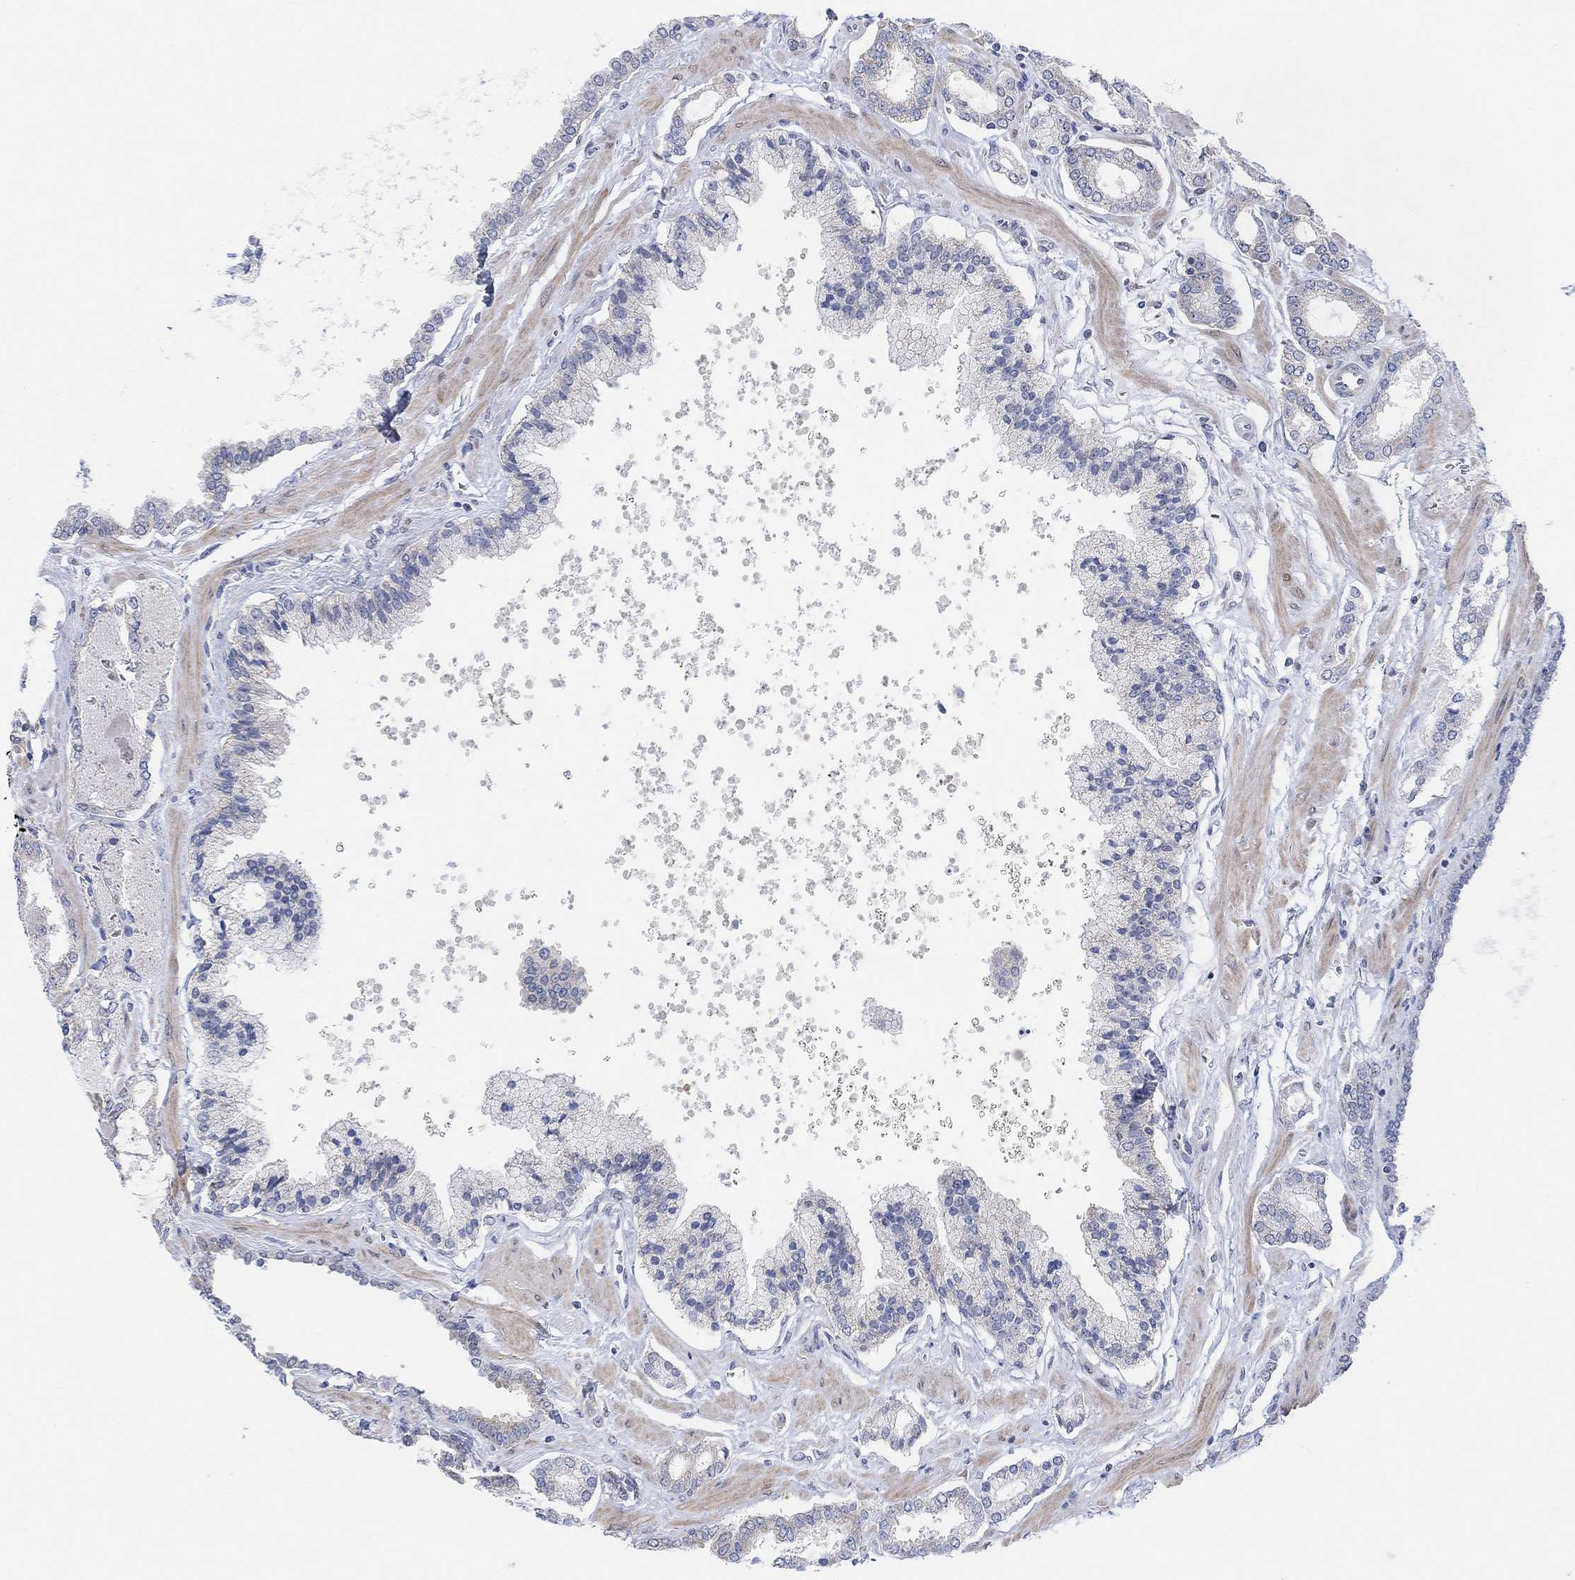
{"staining": {"intensity": "negative", "quantity": "none", "location": "none"}, "tissue": "prostate cancer", "cell_type": "Tumor cells", "image_type": "cancer", "snomed": [{"axis": "morphology", "description": "Adenocarcinoma, NOS"}, {"axis": "topography", "description": "Prostate"}], "caption": "The photomicrograph exhibits no staining of tumor cells in prostate cancer (adenocarcinoma).", "gene": "RIMS1", "patient": {"sex": "male", "age": 63}}